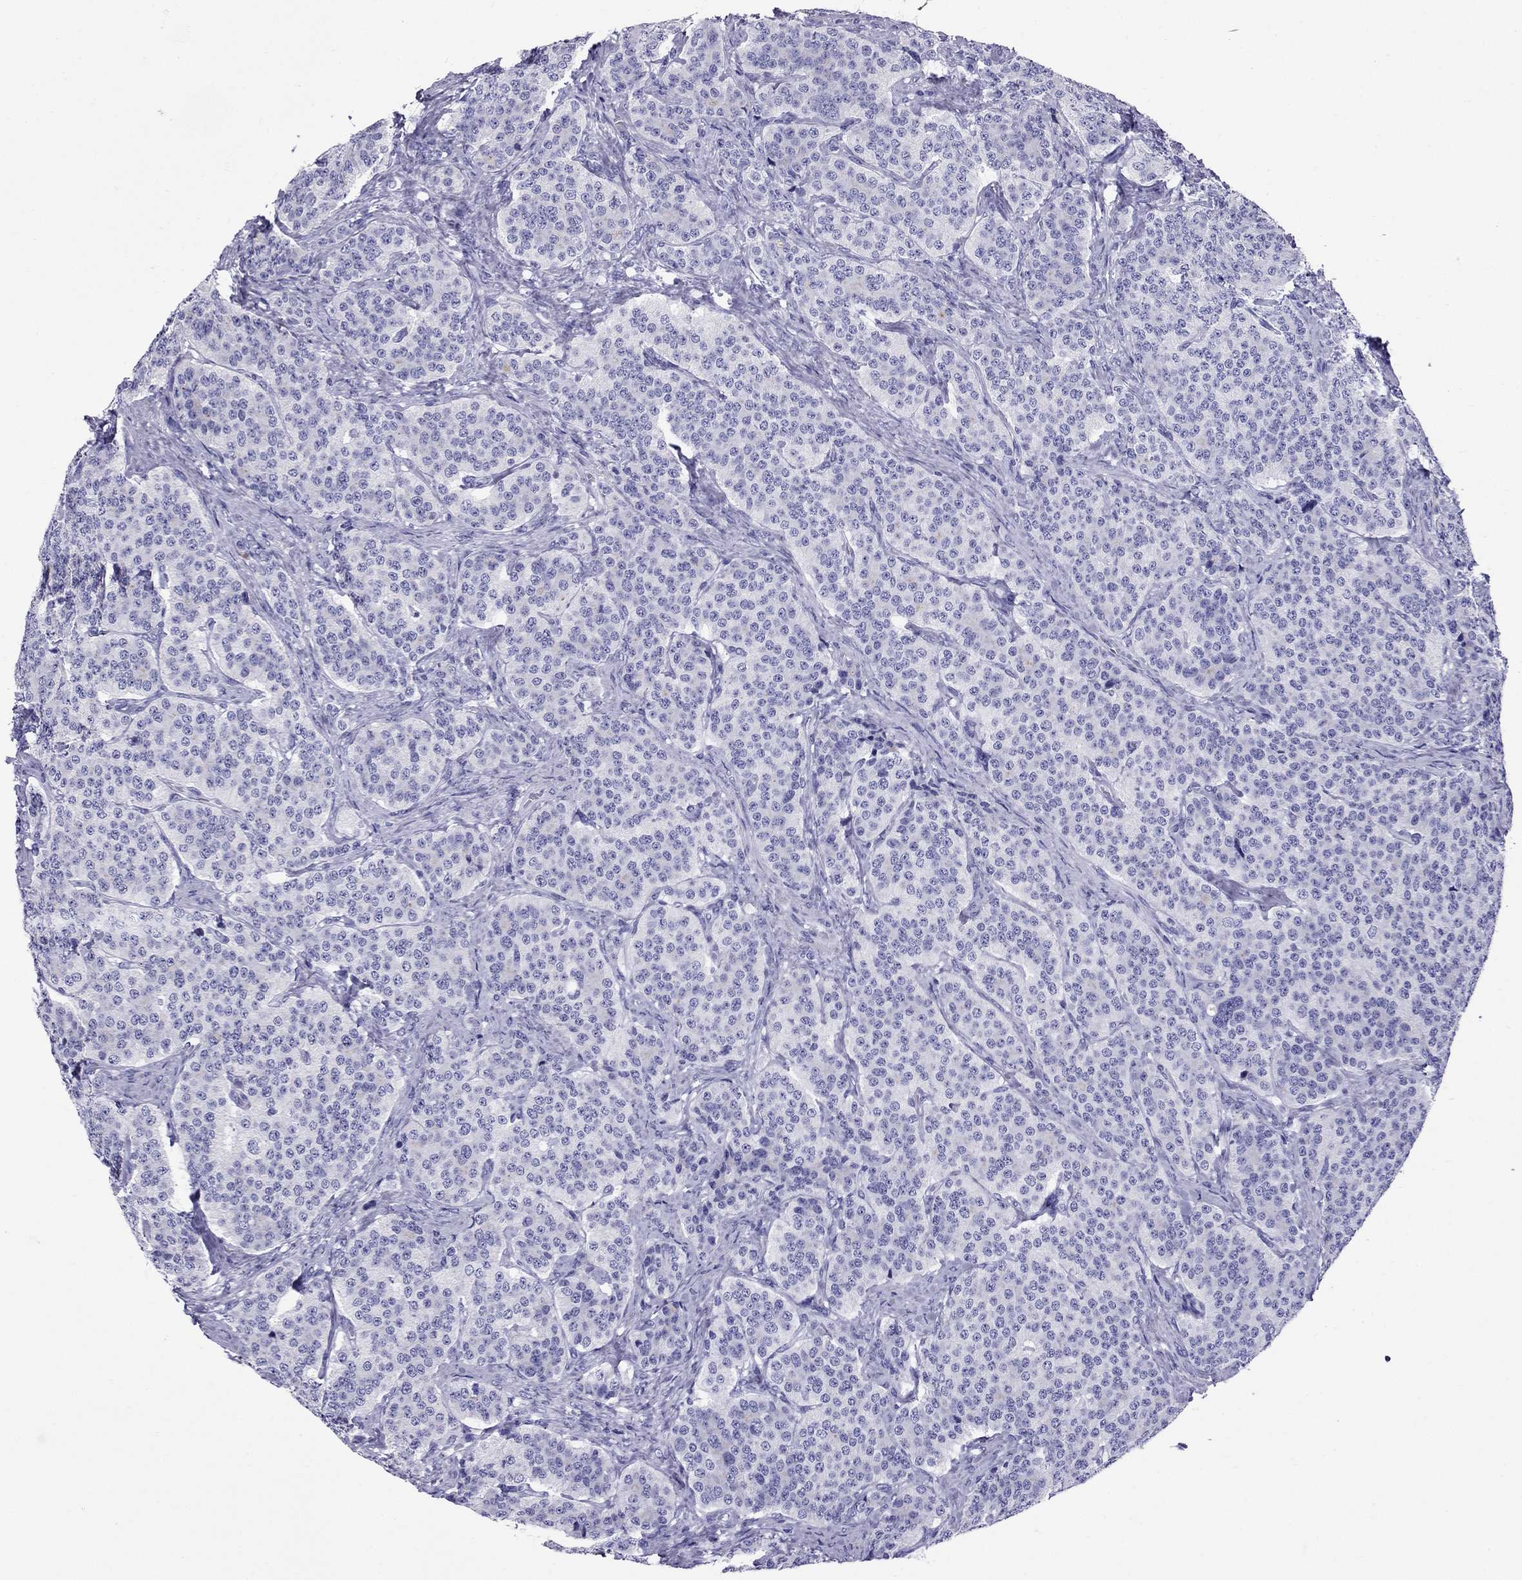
{"staining": {"intensity": "negative", "quantity": "none", "location": "none"}, "tissue": "carcinoid", "cell_type": "Tumor cells", "image_type": "cancer", "snomed": [{"axis": "morphology", "description": "Carcinoid, malignant, NOS"}, {"axis": "topography", "description": "Small intestine"}], "caption": "Tumor cells are negative for brown protein staining in carcinoid (malignant).", "gene": "AVPR1B", "patient": {"sex": "female", "age": 58}}